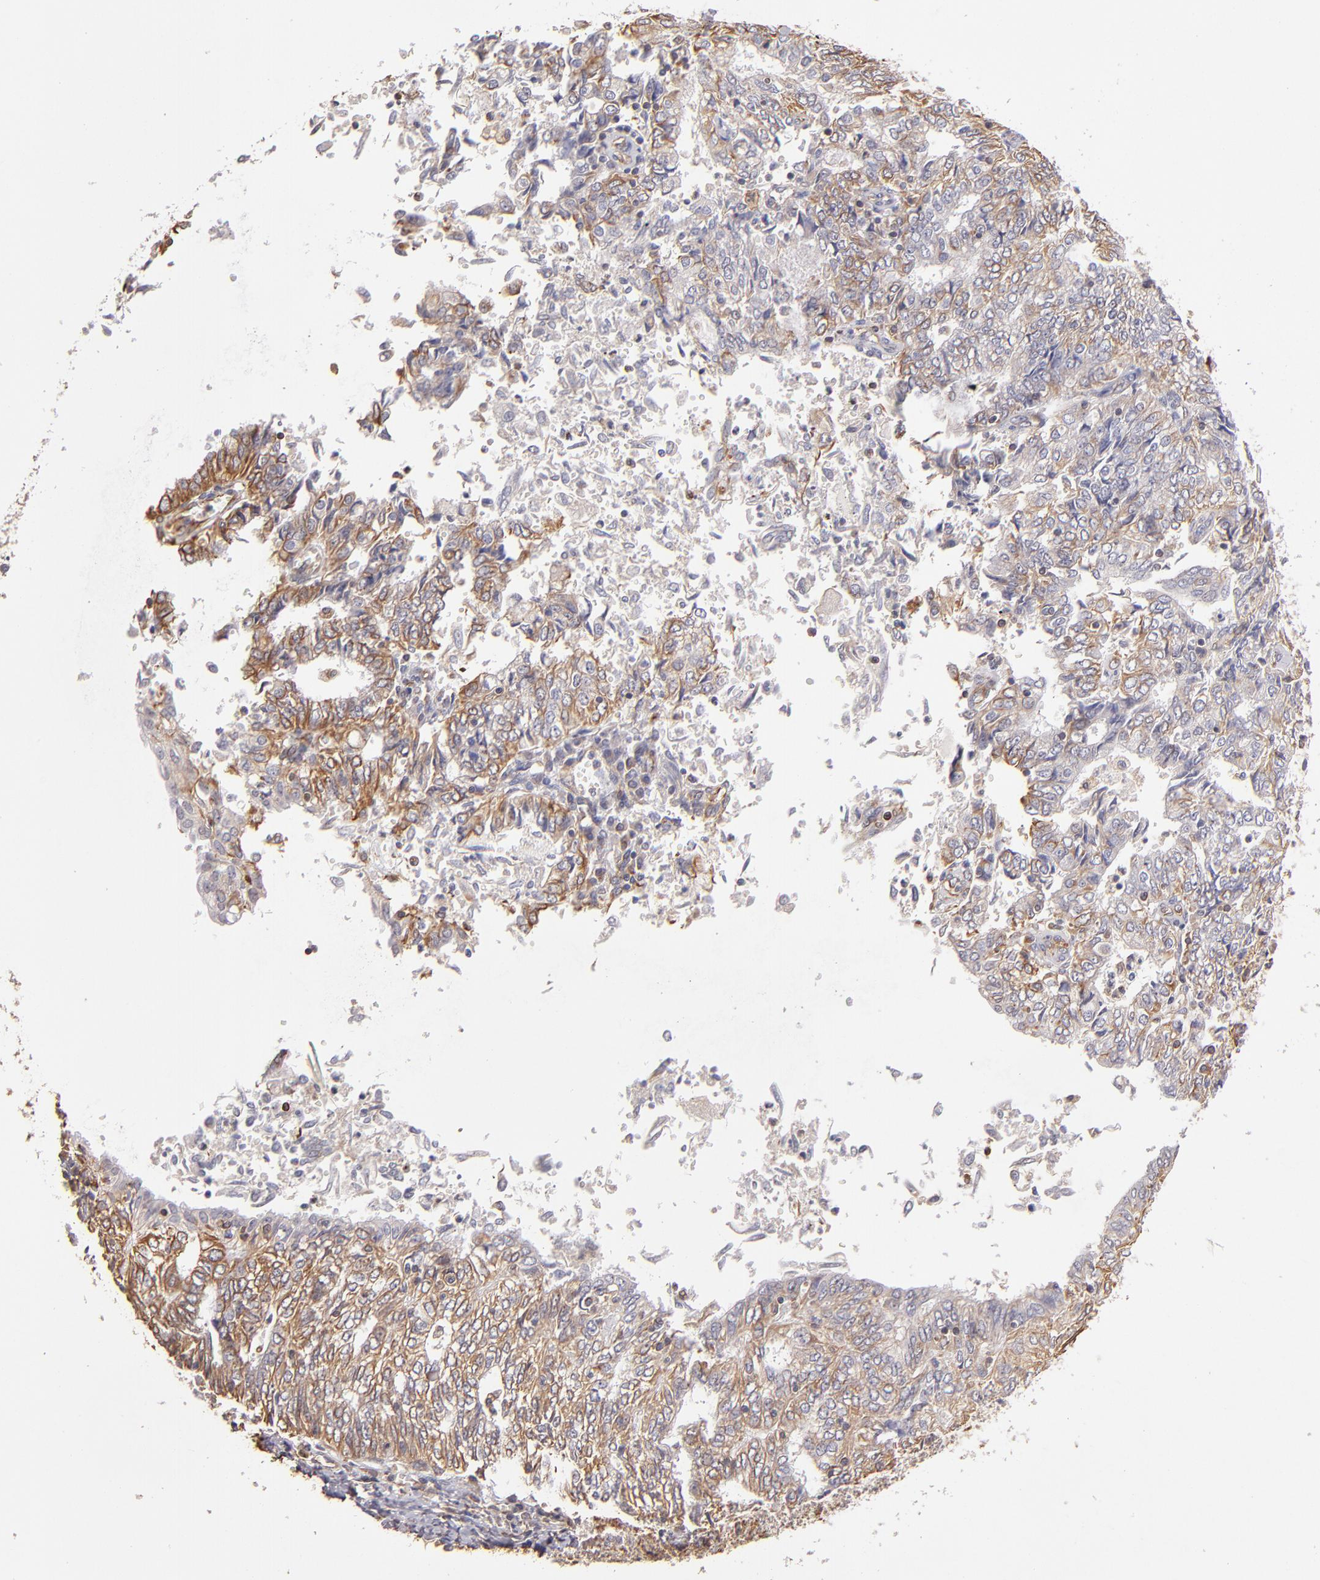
{"staining": {"intensity": "moderate", "quantity": ">75%", "location": "cytoplasmic/membranous"}, "tissue": "endometrial cancer", "cell_type": "Tumor cells", "image_type": "cancer", "snomed": [{"axis": "morphology", "description": "Adenocarcinoma, NOS"}, {"axis": "topography", "description": "Endometrium"}], "caption": "Human endometrial cancer (adenocarcinoma) stained for a protein (brown) shows moderate cytoplasmic/membranous positive positivity in approximately >75% of tumor cells.", "gene": "ABCC1", "patient": {"sex": "female", "age": 69}}